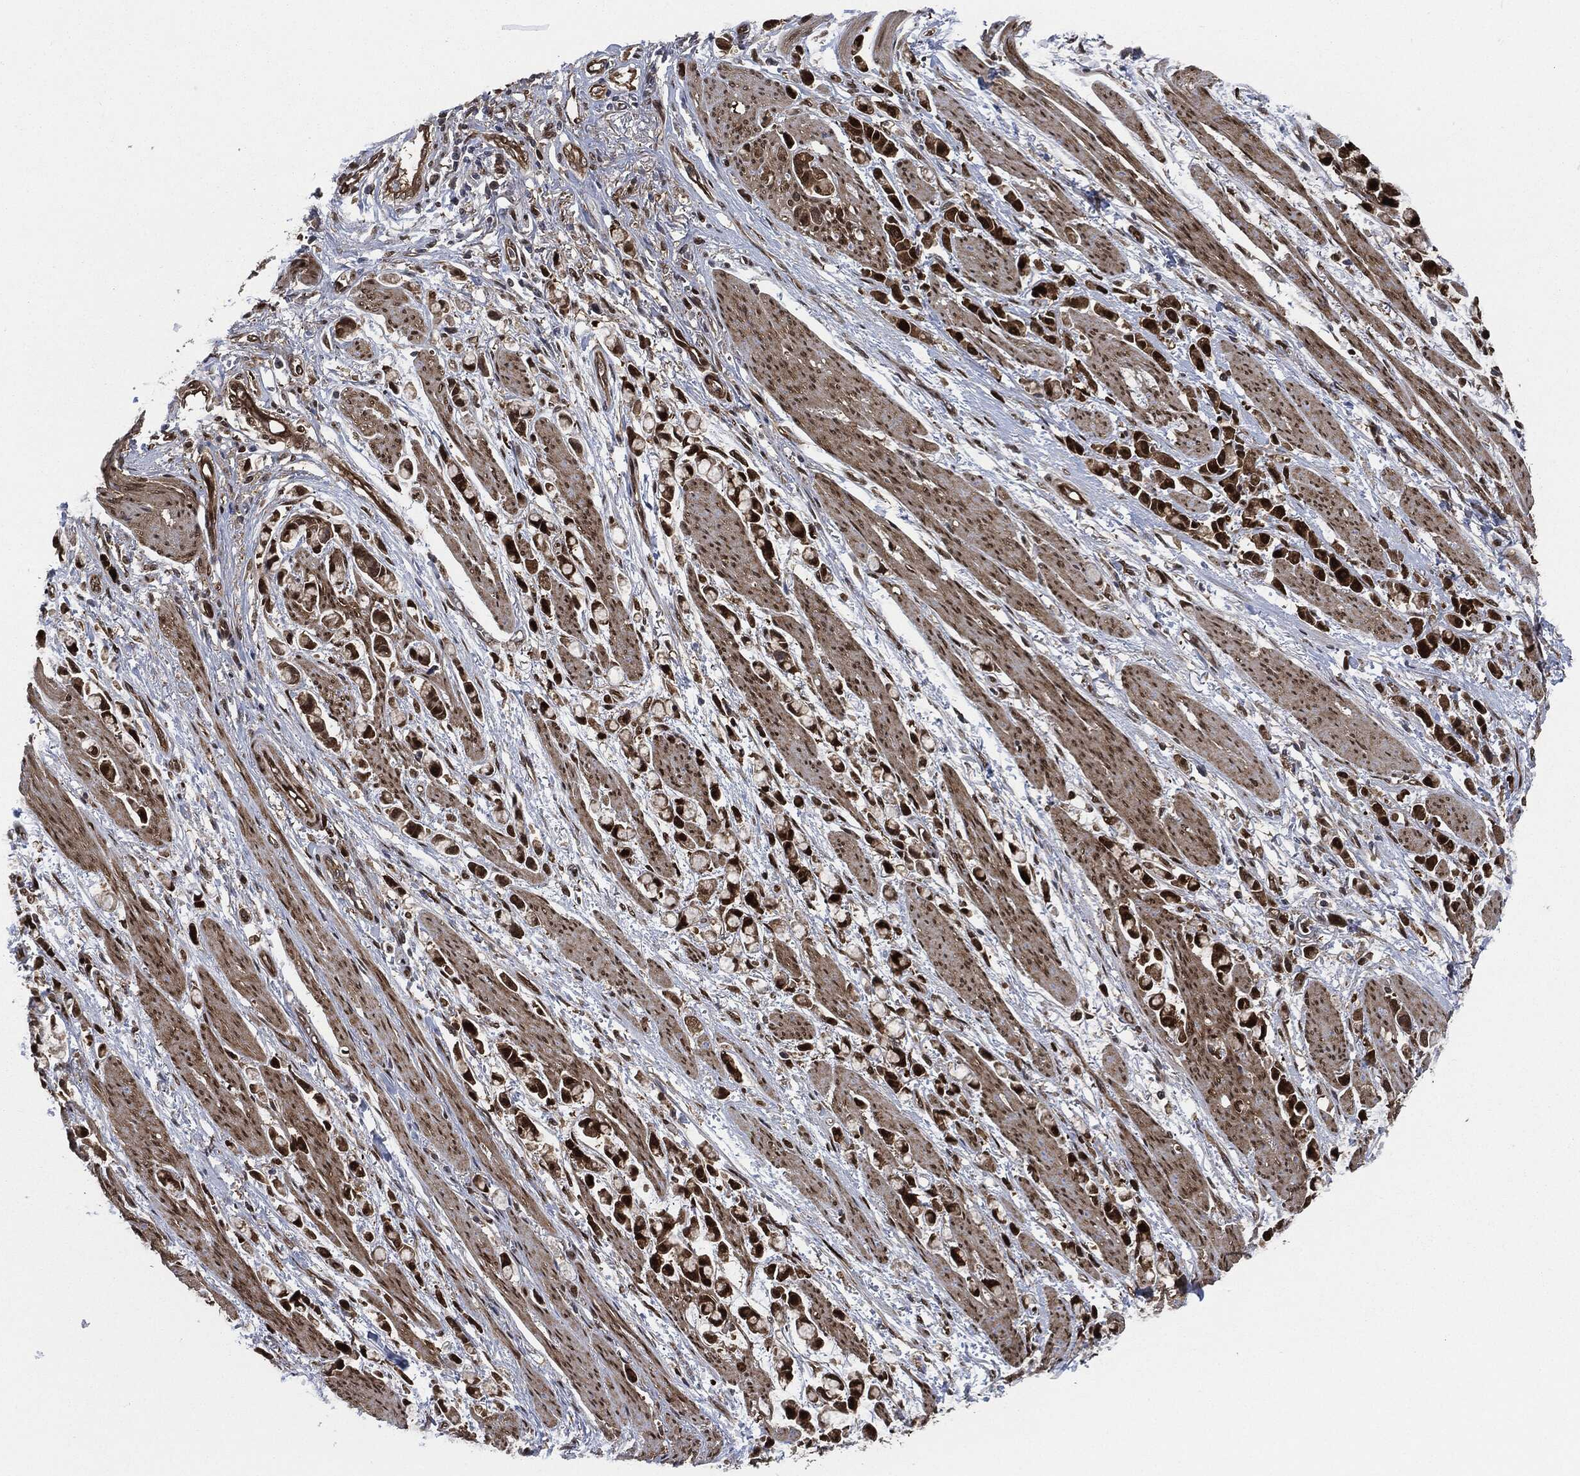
{"staining": {"intensity": "strong", "quantity": "25%-75%", "location": "cytoplasmic/membranous,nuclear"}, "tissue": "stomach cancer", "cell_type": "Tumor cells", "image_type": "cancer", "snomed": [{"axis": "morphology", "description": "Adenocarcinoma, NOS"}, {"axis": "topography", "description": "Stomach"}], "caption": "Tumor cells show high levels of strong cytoplasmic/membranous and nuclear staining in approximately 25%-75% of cells in stomach cancer.", "gene": "DCTN1", "patient": {"sex": "female", "age": 81}}